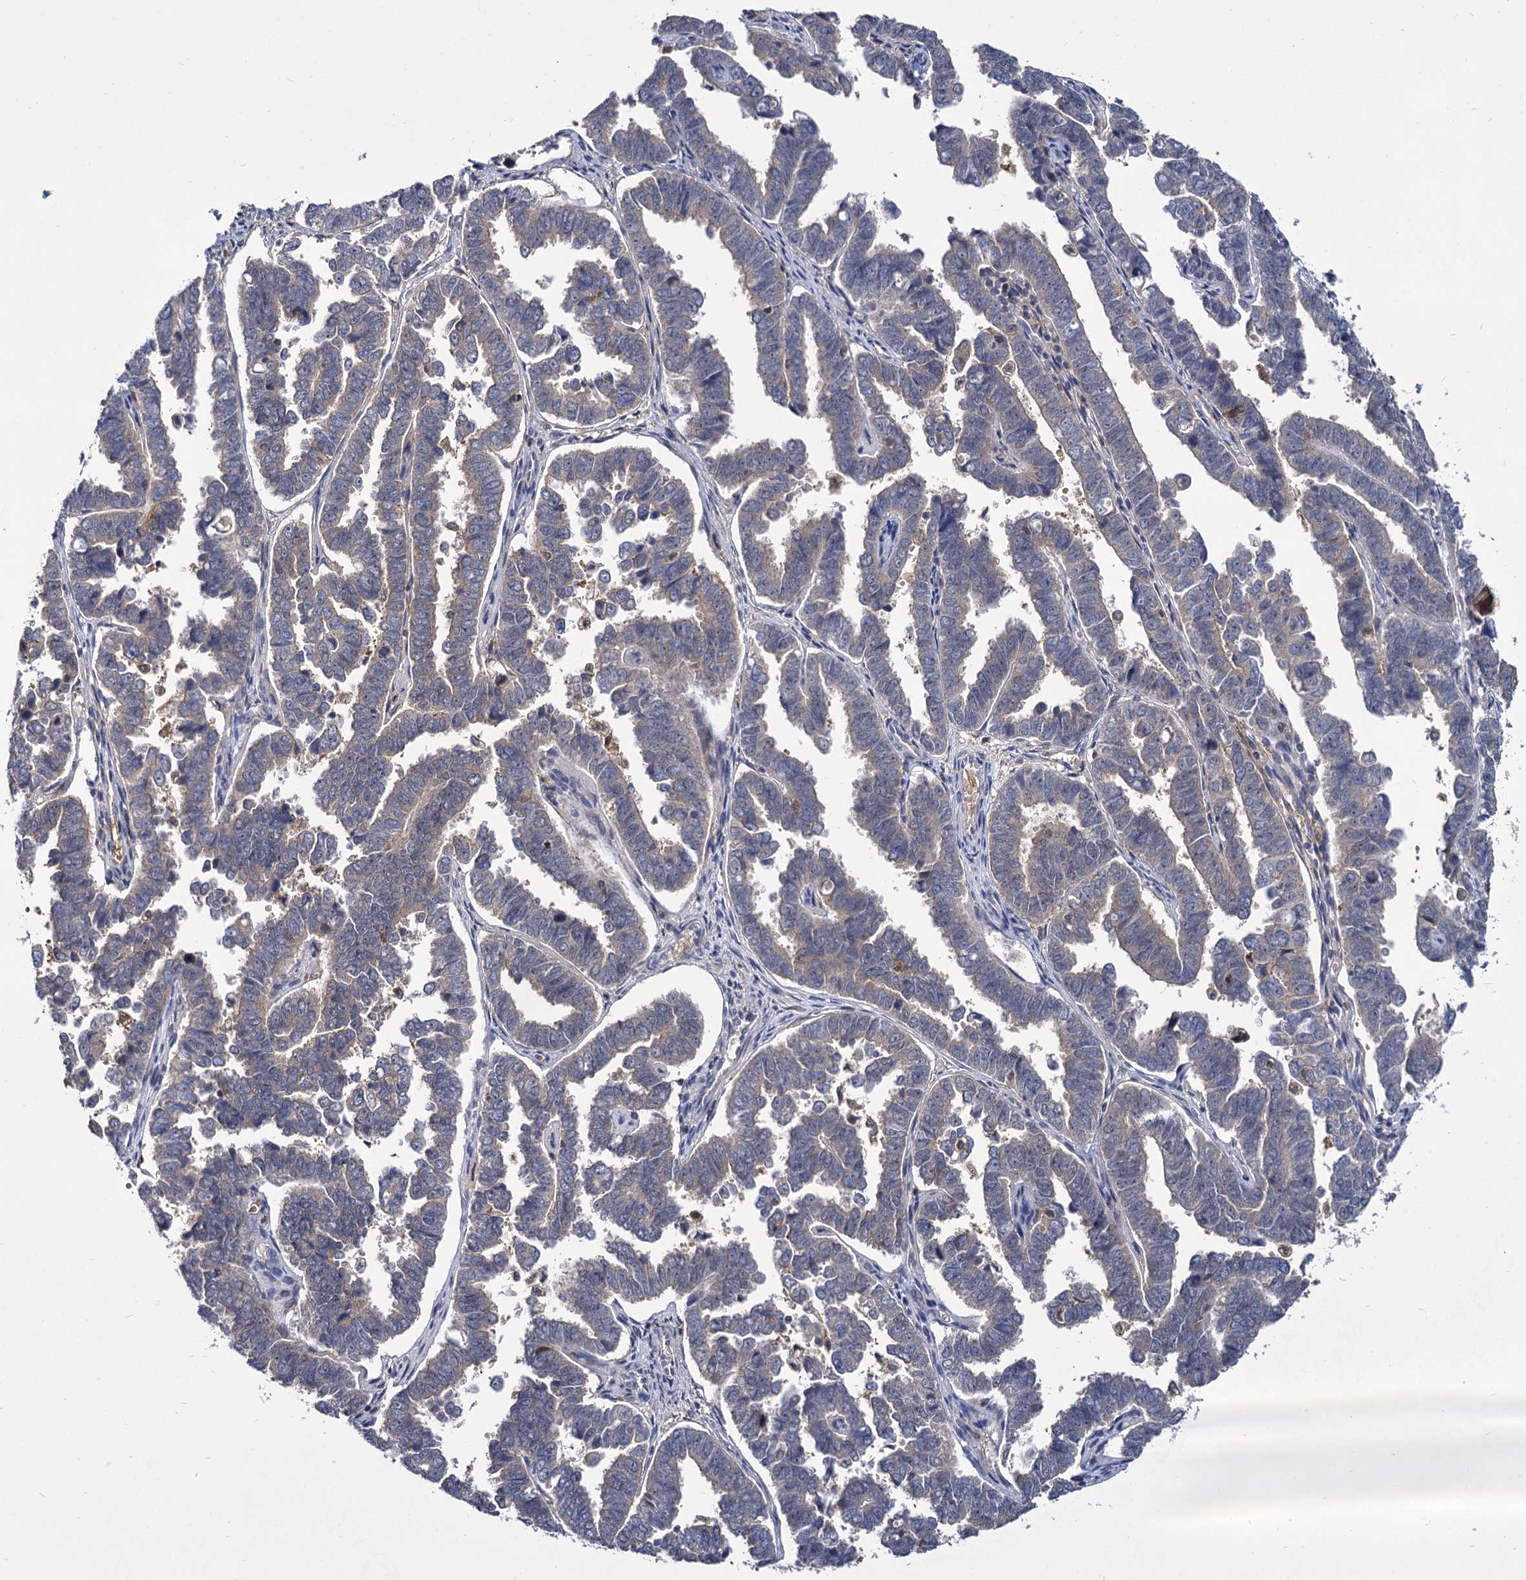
{"staining": {"intensity": "negative", "quantity": "none", "location": "none"}, "tissue": "endometrial cancer", "cell_type": "Tumor cells", "image_type": "cancer", "snomed": [{"axis": "morphology", "description": "Adenocarcinoma, NOS"}, {"axis": "topography", "description": "Endometrium"}], "caption": "Photomicrograph shows no protein staining in tumor cells of adenocarcinoma (endometrial) tissue.", "gene": "GCLC", "patient": {"sex": "female", "age": 75}}